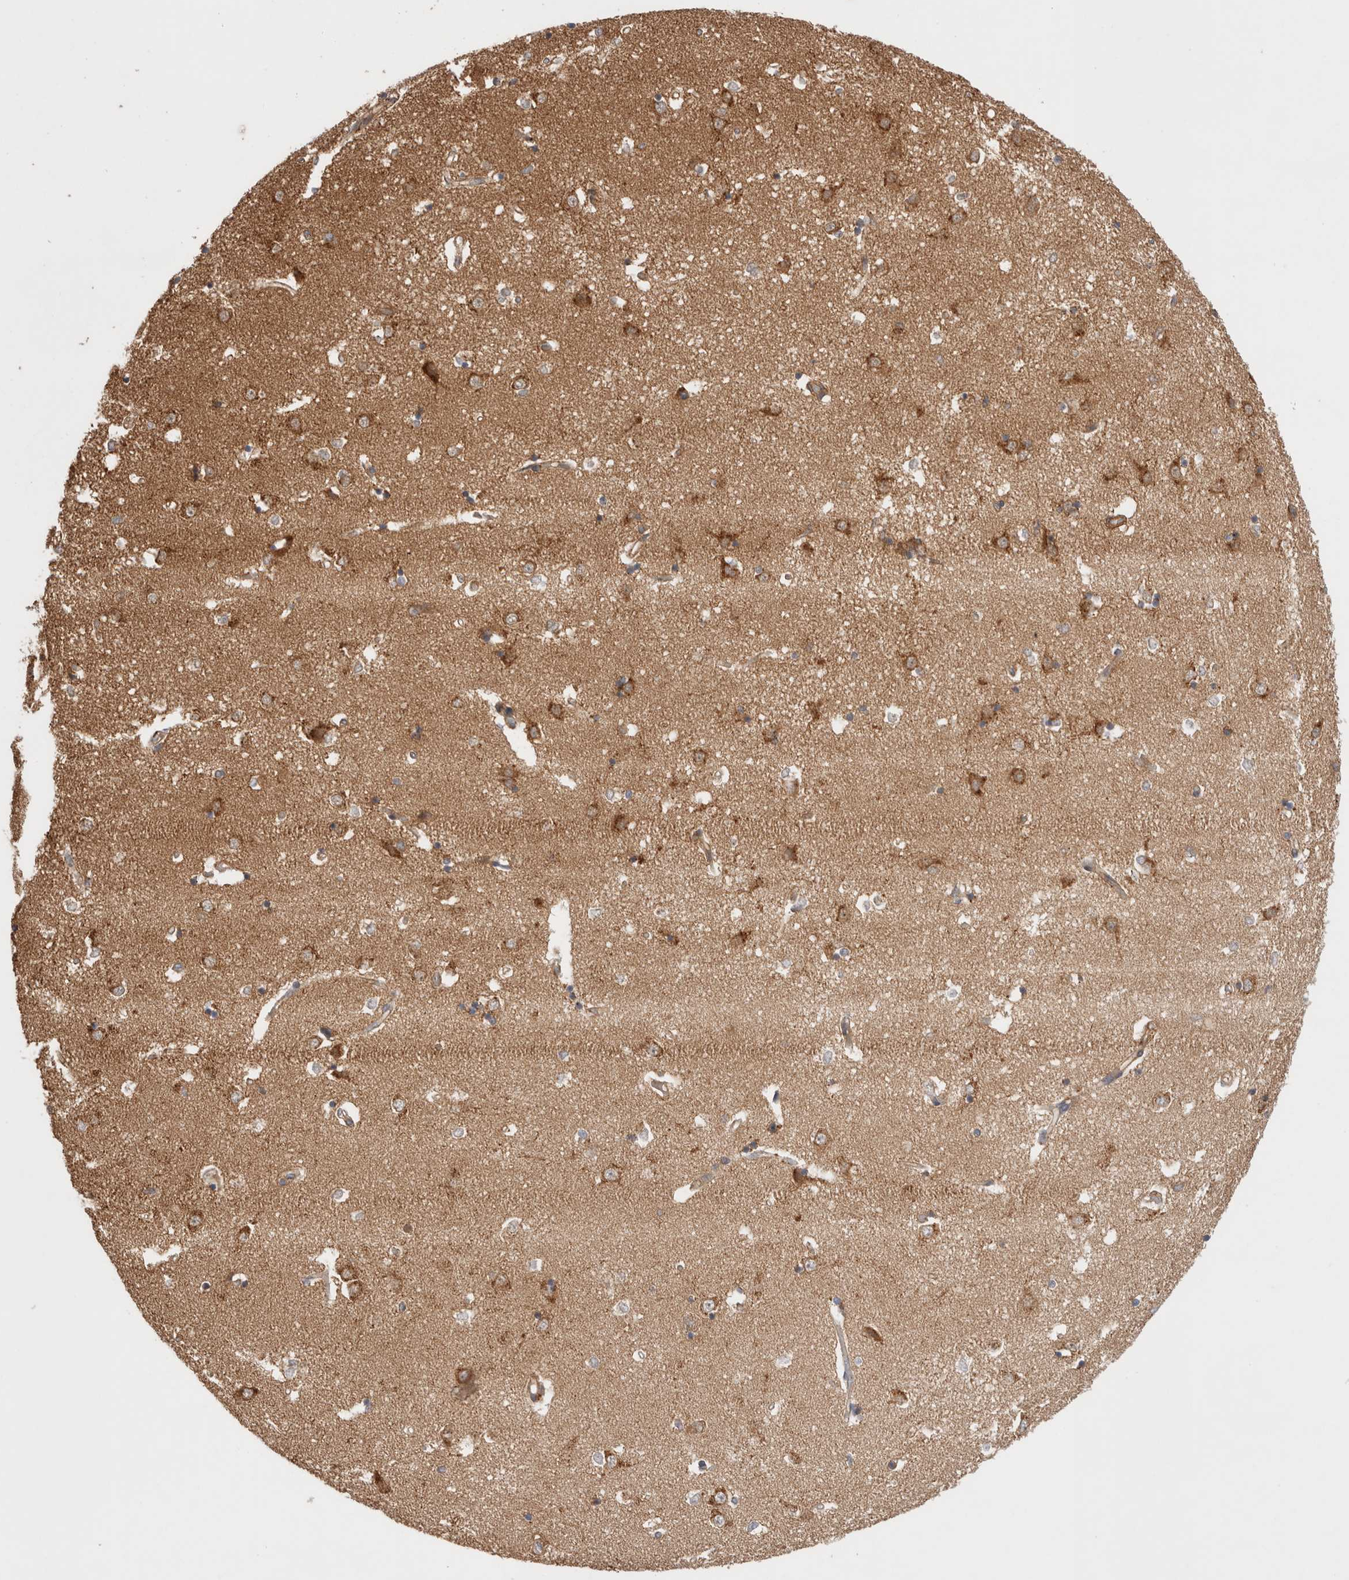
{"staining": {"intensity": "moderate", "quantity": "25%-75%", "location": "cytoplasmic/membranous"}, "tissue": "caudate", "cell_type": "Glial cells", "image_type": "normal", "snomed": [{"axis": "morphology", "description": "Normal tissue, NOS"}, {"axis": "topography", "description": "Lateral ventricle wall"}], "caption": "High-magnification brightfield microscopy of unremarkable caudate stained with DAB (3,3'-diaminobenzidine) (brown) and counterstained with hematoxylin (blue). glial cells exhibit moderate cytoplasmic/membranous positivity is appreciated in approximately25%-75% of cells.", "gene": "VPS28", "patient": {"sex": "male", "age": 45}}